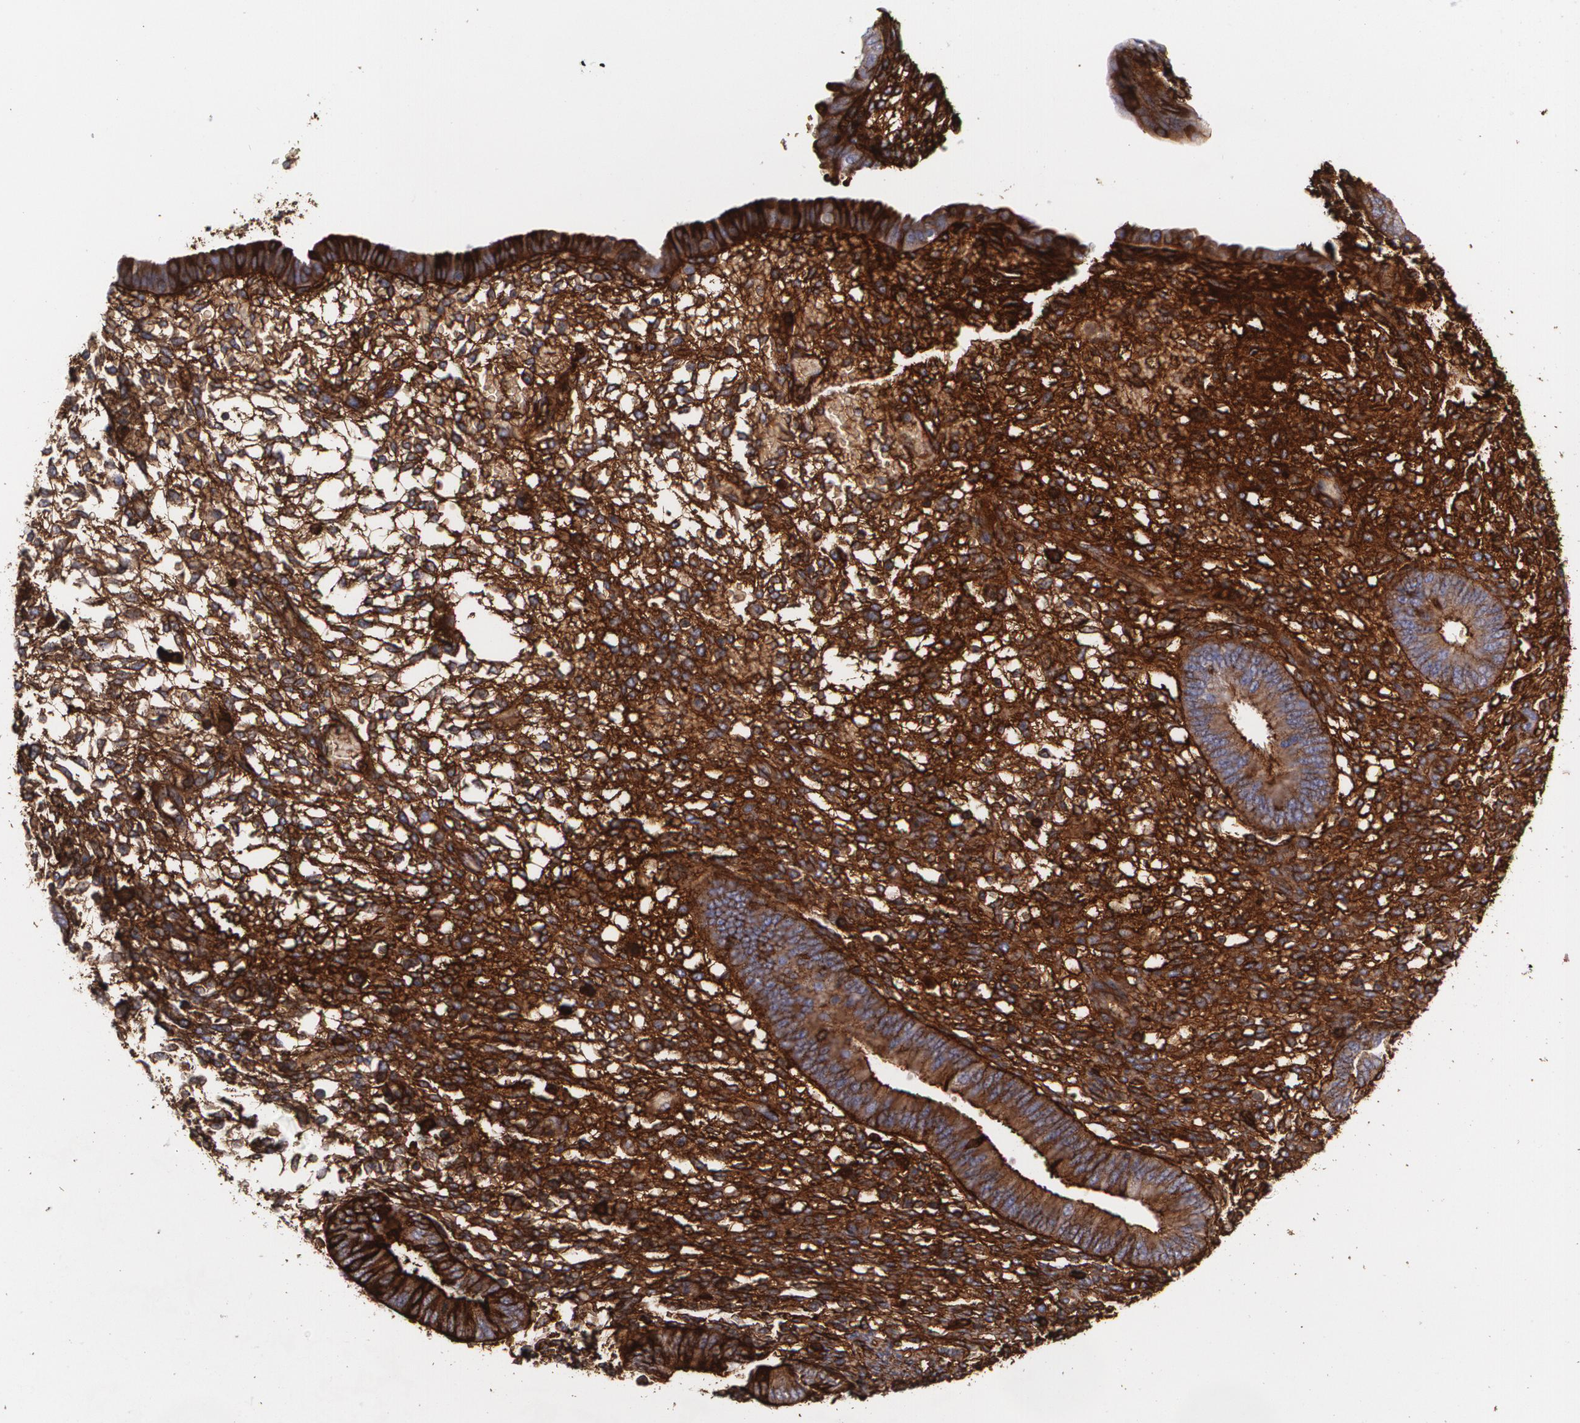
{"staining": {"intensity": "strong", "quantity": ">75%", "location": "cytoplasmic/membranous"}, "tissue": "endometrium", "cell_type": "Cells in endometrial stroma", "image_type": "normal", "snomed": [{"axis": "morphology", "description": "Normal tissue, NOS"}, {"axis": "topography", "description": "Endometrium"}], "caption": "A high-resolution micrograph shows IHC staining of benign endometrium, which demonstrates strong cytoplasmic/membranous positivity in about >75% of cells in endometrial stroma. Nuclei are stained in blue.", "gene": "FBLN1", "patient": {"sex": "female", "age": 42}}